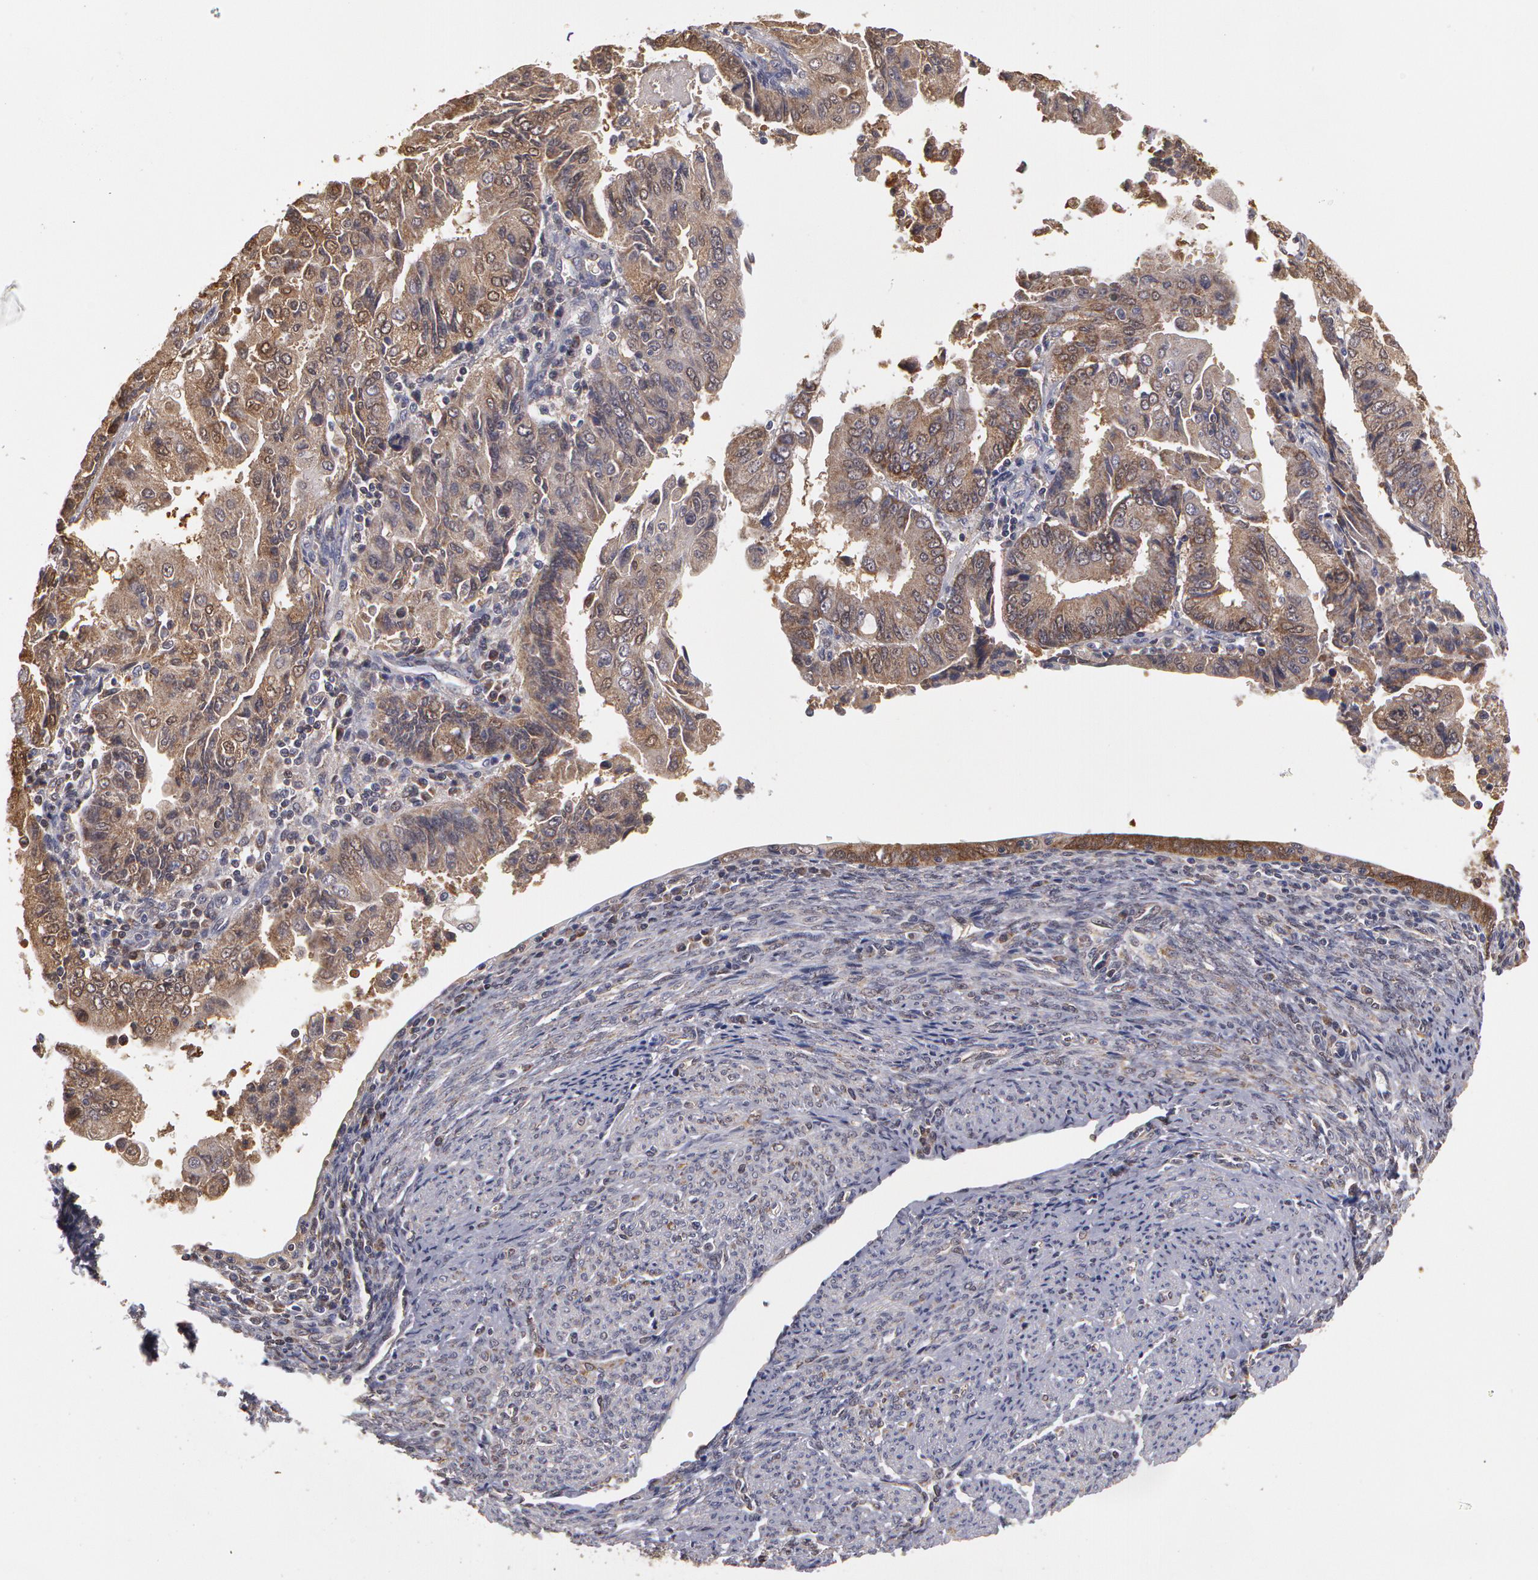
{"staining": {"intensity": "moderate", "quantity": ">75%", "location": "cytoplasmic/membranous"}, "tissue": "endometrial cancer", "cell_type": "Tumor cells", "image_type": "cancer", "snomed": [{"axis": "morphology", "description": "Adenocarcinoma, NOS"}, {"axis": "topography", "description": "Endometrium"}], "caption": "Adenocarcinoma (endometrial) stained with DAB IHC displays medium levels of moderate cytoplasmic/membranous staining in about >75% of tumor cells. (IHC, brightfield microscopy, high magnification).", "gene": "MPST", "patient": {"sex": "female", "age": 75}}